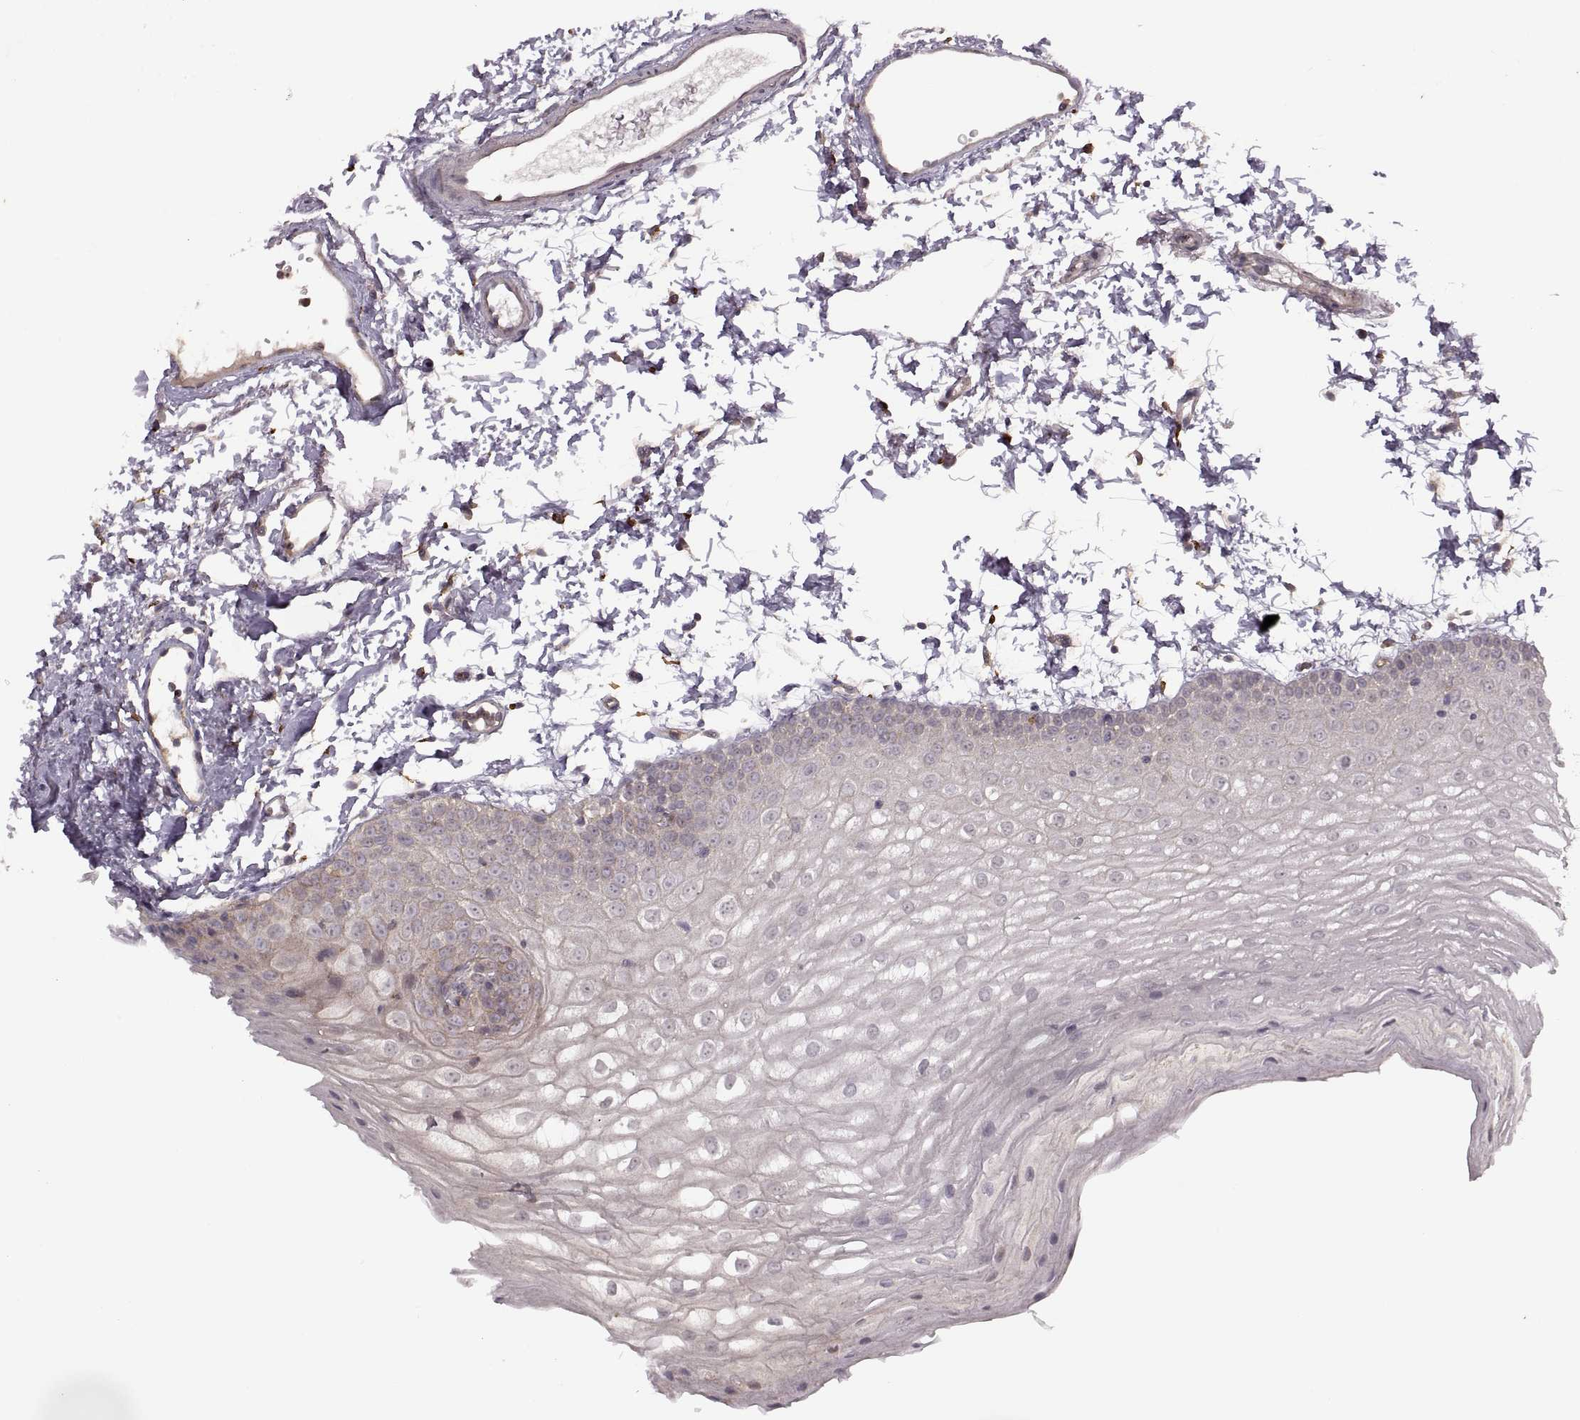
{"staining": {"intensity": "negative", "quantity": "none", "location": "none"}, "tissue": "oral mucosa", "cell_type": "Squamous epithelial cells", "image_type": "normal", "snomed": [{"axis": "morphology", "description": "Normal tissue, NOS"}, {"axis": "topography", "description": "Oral tissue"}], "caption": "High power microscopy photomicrograph of an IHC image of unremarkable oral mucosa, revealing no significant staining in squamous epithelial cells. The staining was performed using DAB (3,3'-diaminobenzidine) to visualize the protein expression in brown, while the nuclei were stained in blue with hematoxylin (Magnification: 20x).", "gene": "PIERCE1", "patient": {"sex": "male", "age": 72}}